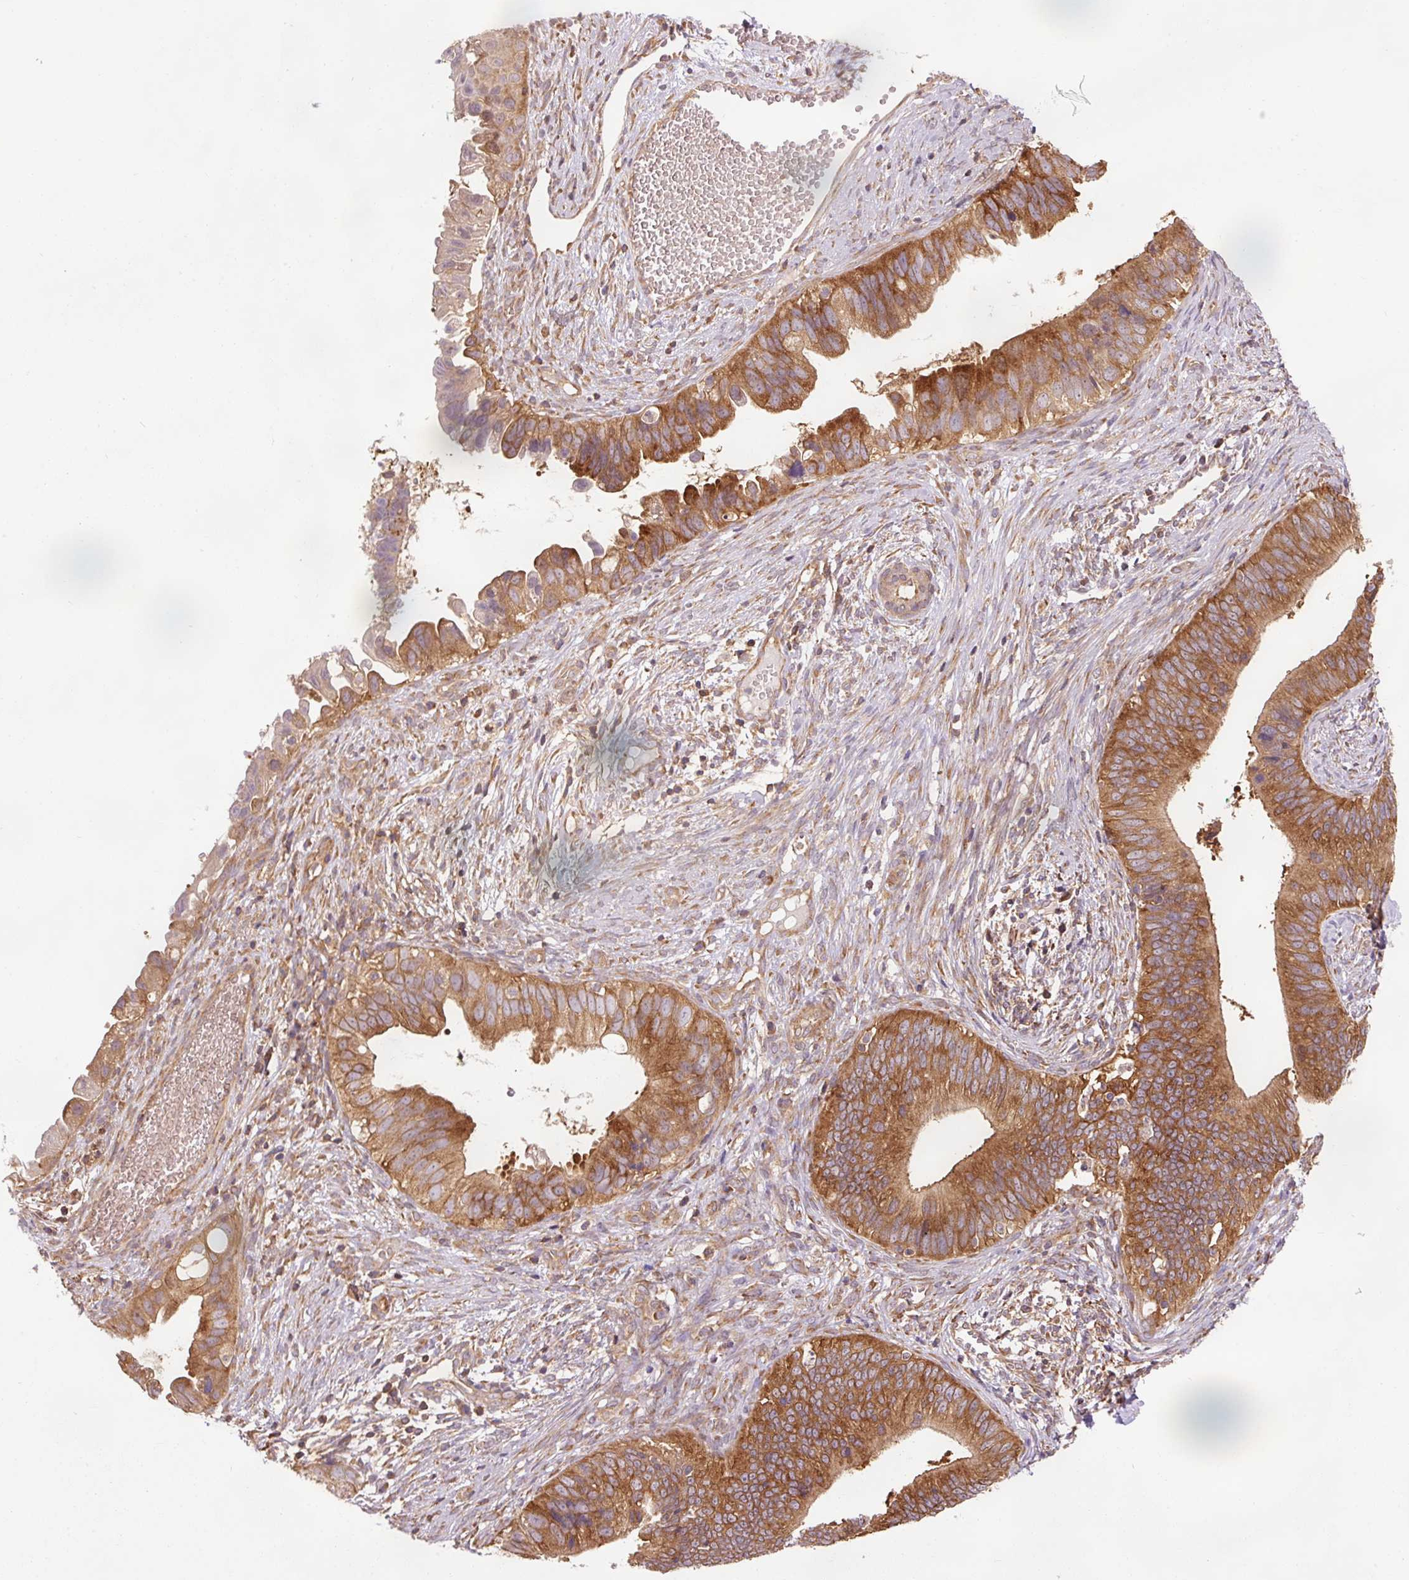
{"staining": {"intensity": "strong", "quantity": ">75%", "location": "cytoplasmic/membranous"}, "tissue": "cervical cancer", "cell_type": "Tumor cells", "image_type": "cancer", "snomed": [{"axis": "morphology", "description": "Adenocarcinoma, NOS"}, {"axis": "topography", "description": "Cervix"}], "caption": "Immunohistochemistry image of human cervical cancer stained for a protein (brown), which demonstrates high levels of strong cytoplasmic/membranous staining in about >75% of tumor cells.", "gene": "PDAP1", "patient": {"sex": "female", "age": 42}}